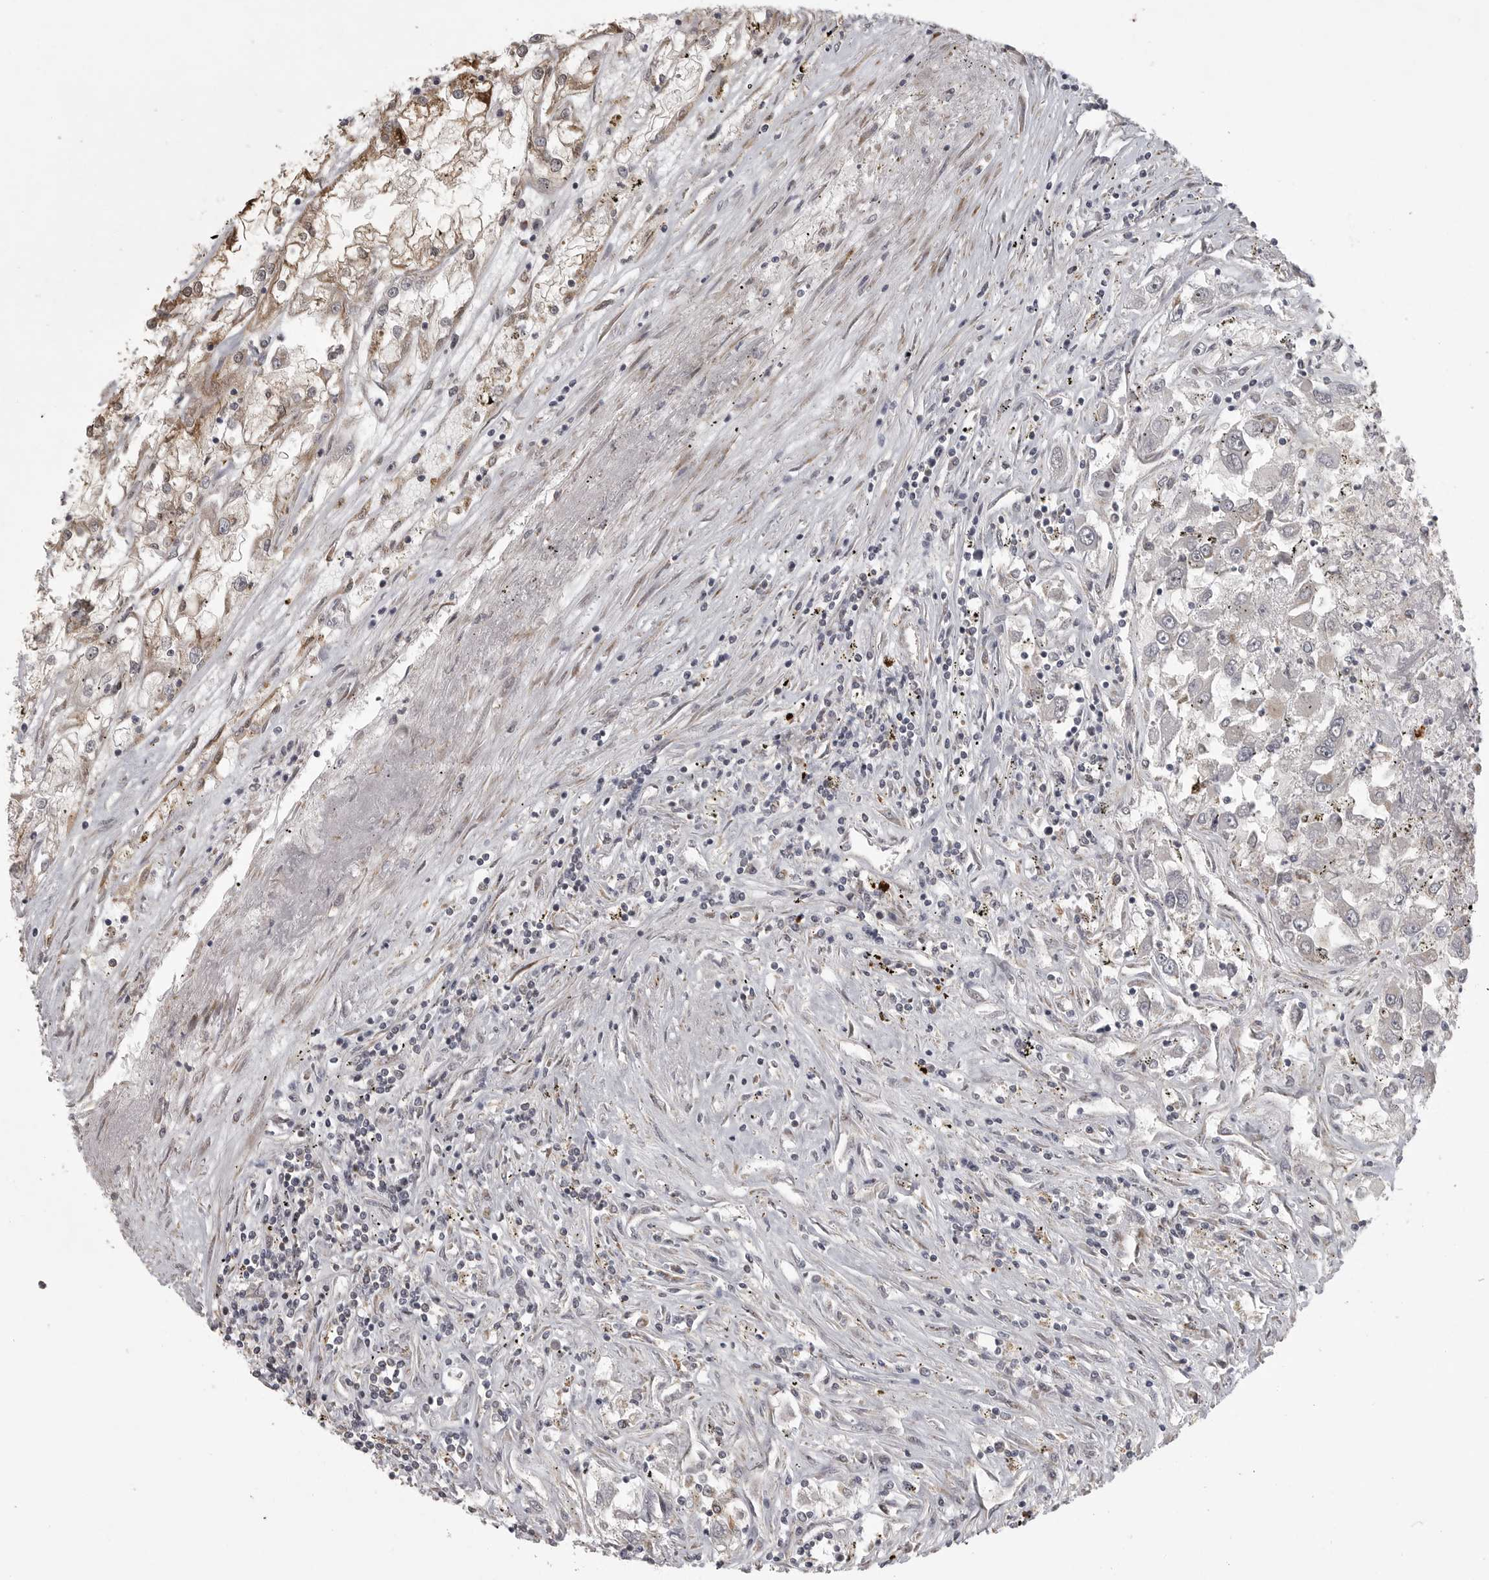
{"staining": {"intensity": "moderate", "quantity": "<25%", "location": "cytoplasmic/membranous"}, "tissue": "renal cancer", "cell_type": "Tumor cells", "image_type": "cancer", "snomed": [{"axis": "morphology", "description": "Adenocarcinoma, NOS"}, {"axis": "topography", "description": "Kidney"}], "caption": "Renal adenocarcinoma stained with immunohistochemistry (IHC) shows moderate cytoplasmic/membranous positivity in approximately <25% of tumor cells.", "gene": "POLE2", "patient": {"sex": "female", "age": 52}}